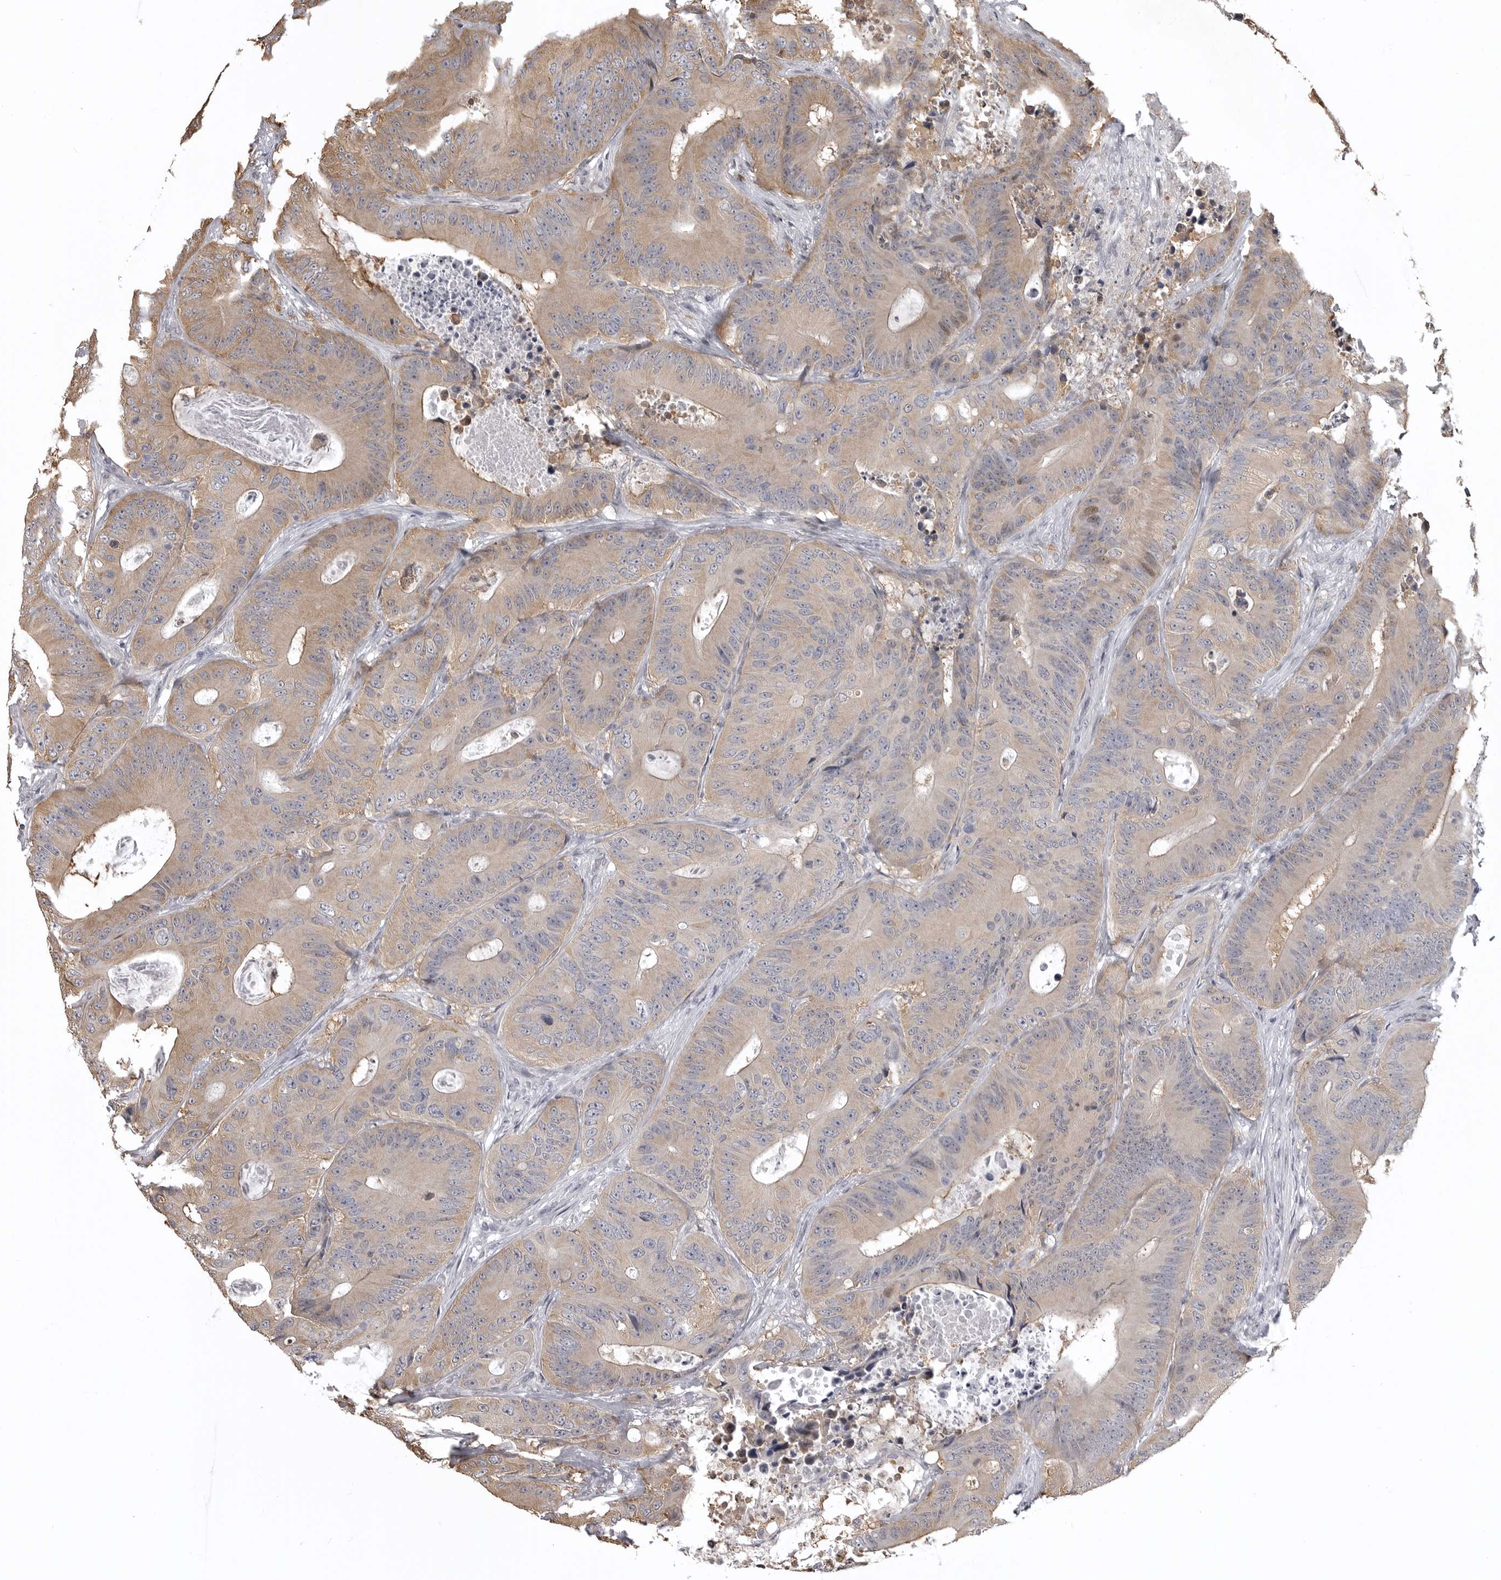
{"staining": {"intensity": "moderate", "quantity": "25%-75%", "location": "cytoplasmic/membranous"}, "tissue": "colorectal cancer", "cell_type": "Tumor cells", "image_type": "cancer", "snomed": [{"axis": "morphology", "description": "Adenocarcinoma, NOS"}, {"axis": "topography", "description": "Colon"}], "caption": "Protein staining demonstrates moderate cytoplasmic/membranous expression in about 25%-75% of tumor cells in adenocarcinoma (colorectal).", "gene": "SNX16", "patient": {"sex": "male", "age": 83}}